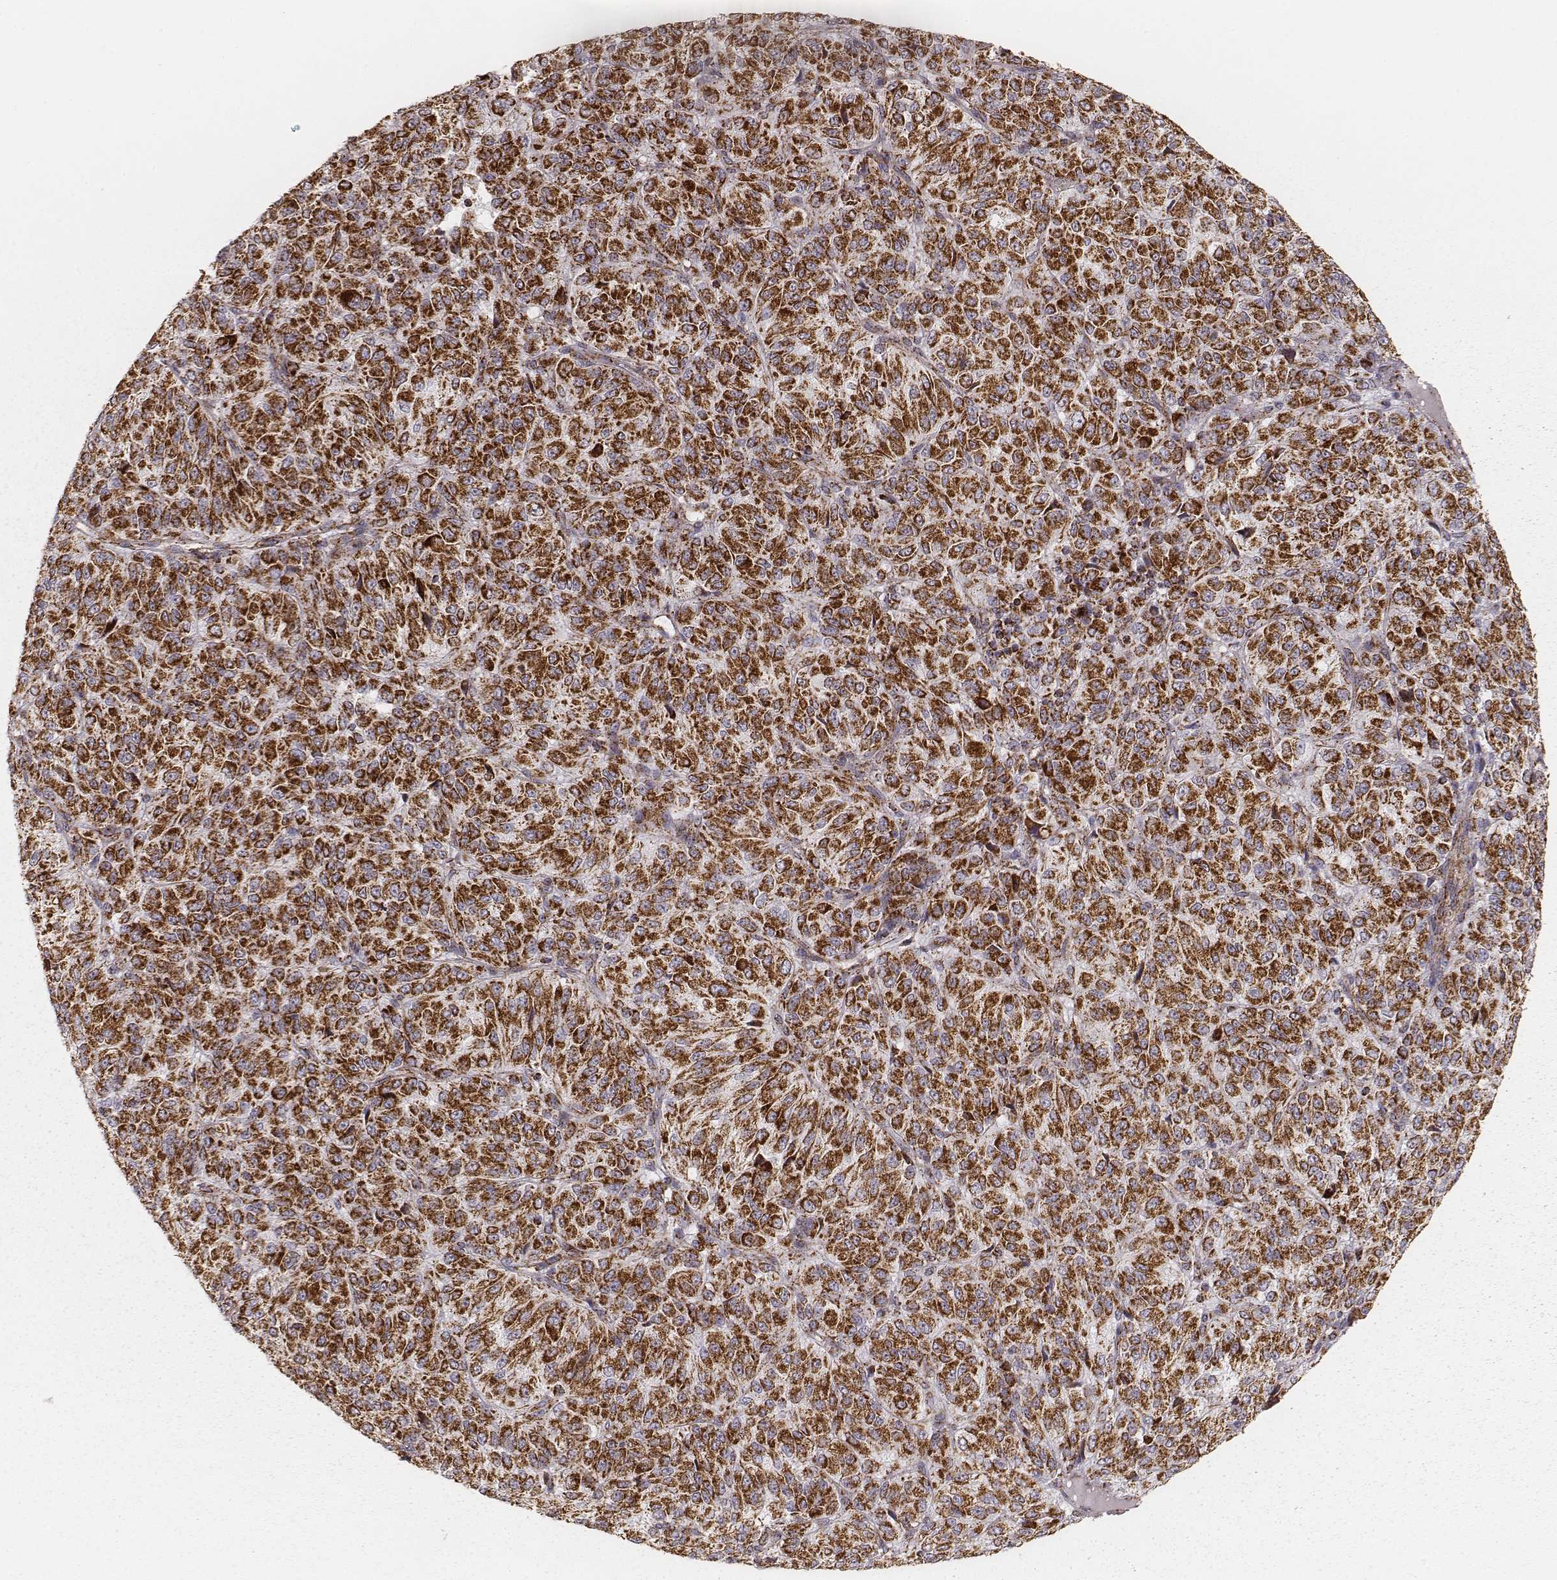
{"staining": {"intensity": "strong", "quantity": ">75%", "location": "cytoplasmic/membranous"}, "tissue": "melanoma", "cell_type": "Tumor cells", "image_type": "cancer", "snomed": [{"axis": "morphology", "description": "Malignant melanoma, Metastatic site"}, {"axis": "topography", "description": "Brain"}], "caption": "Tumor cells demonstrate strong cytoplasmic/membranous expression in about >75% of cells in melanoma.", "gene": "CS", "patient": {"sex": "female", "age": 56}}